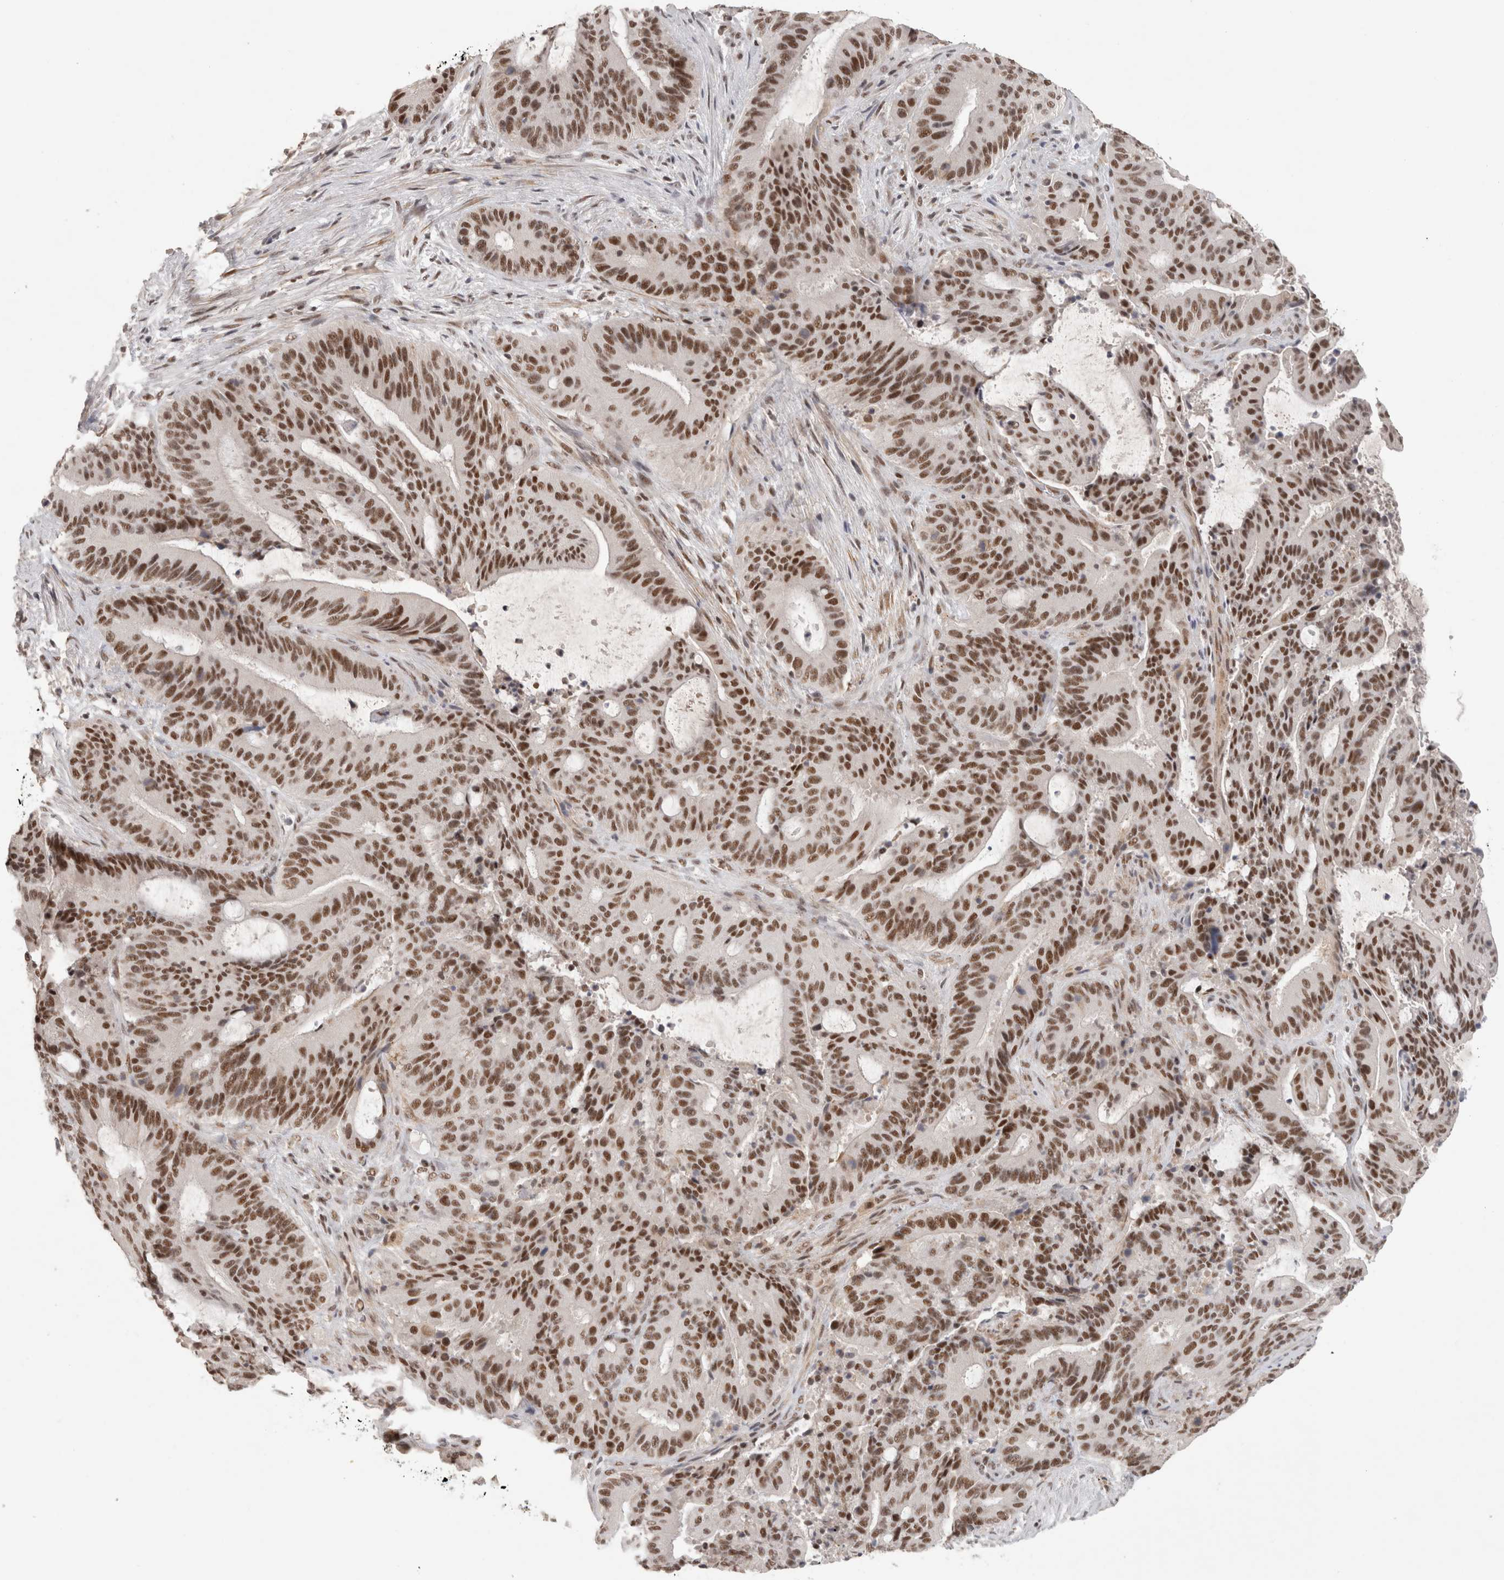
{"staining": {"intensity": "strong", "quantity": ">75%", "location": "nuclear"}, "tissue": "liver cancer", "cell_type": "Tumor cells", "image_type": "cancer", "snomed": [{"axis": "morphology", "description": "Normal tissue, NOS"}, {"axis": "morphology", "description": "Cholangiocarcinoma"}, {"axis": "topography", "description": "Liver"}, {"axis": "topography", "description": "Peripheral nerve tissue"}], "caption": "Immunohistochemistry image of neoplastic tissue: liver cholangiocarcinoma stained using immunohistochemistry exhibits high levels of strong protein expression localized specifically in the nuclear of tumor cells, appearing as a nuclear brown color.", "gene": "ZNF830", "patient": {"sex": "female", "age": 73}}